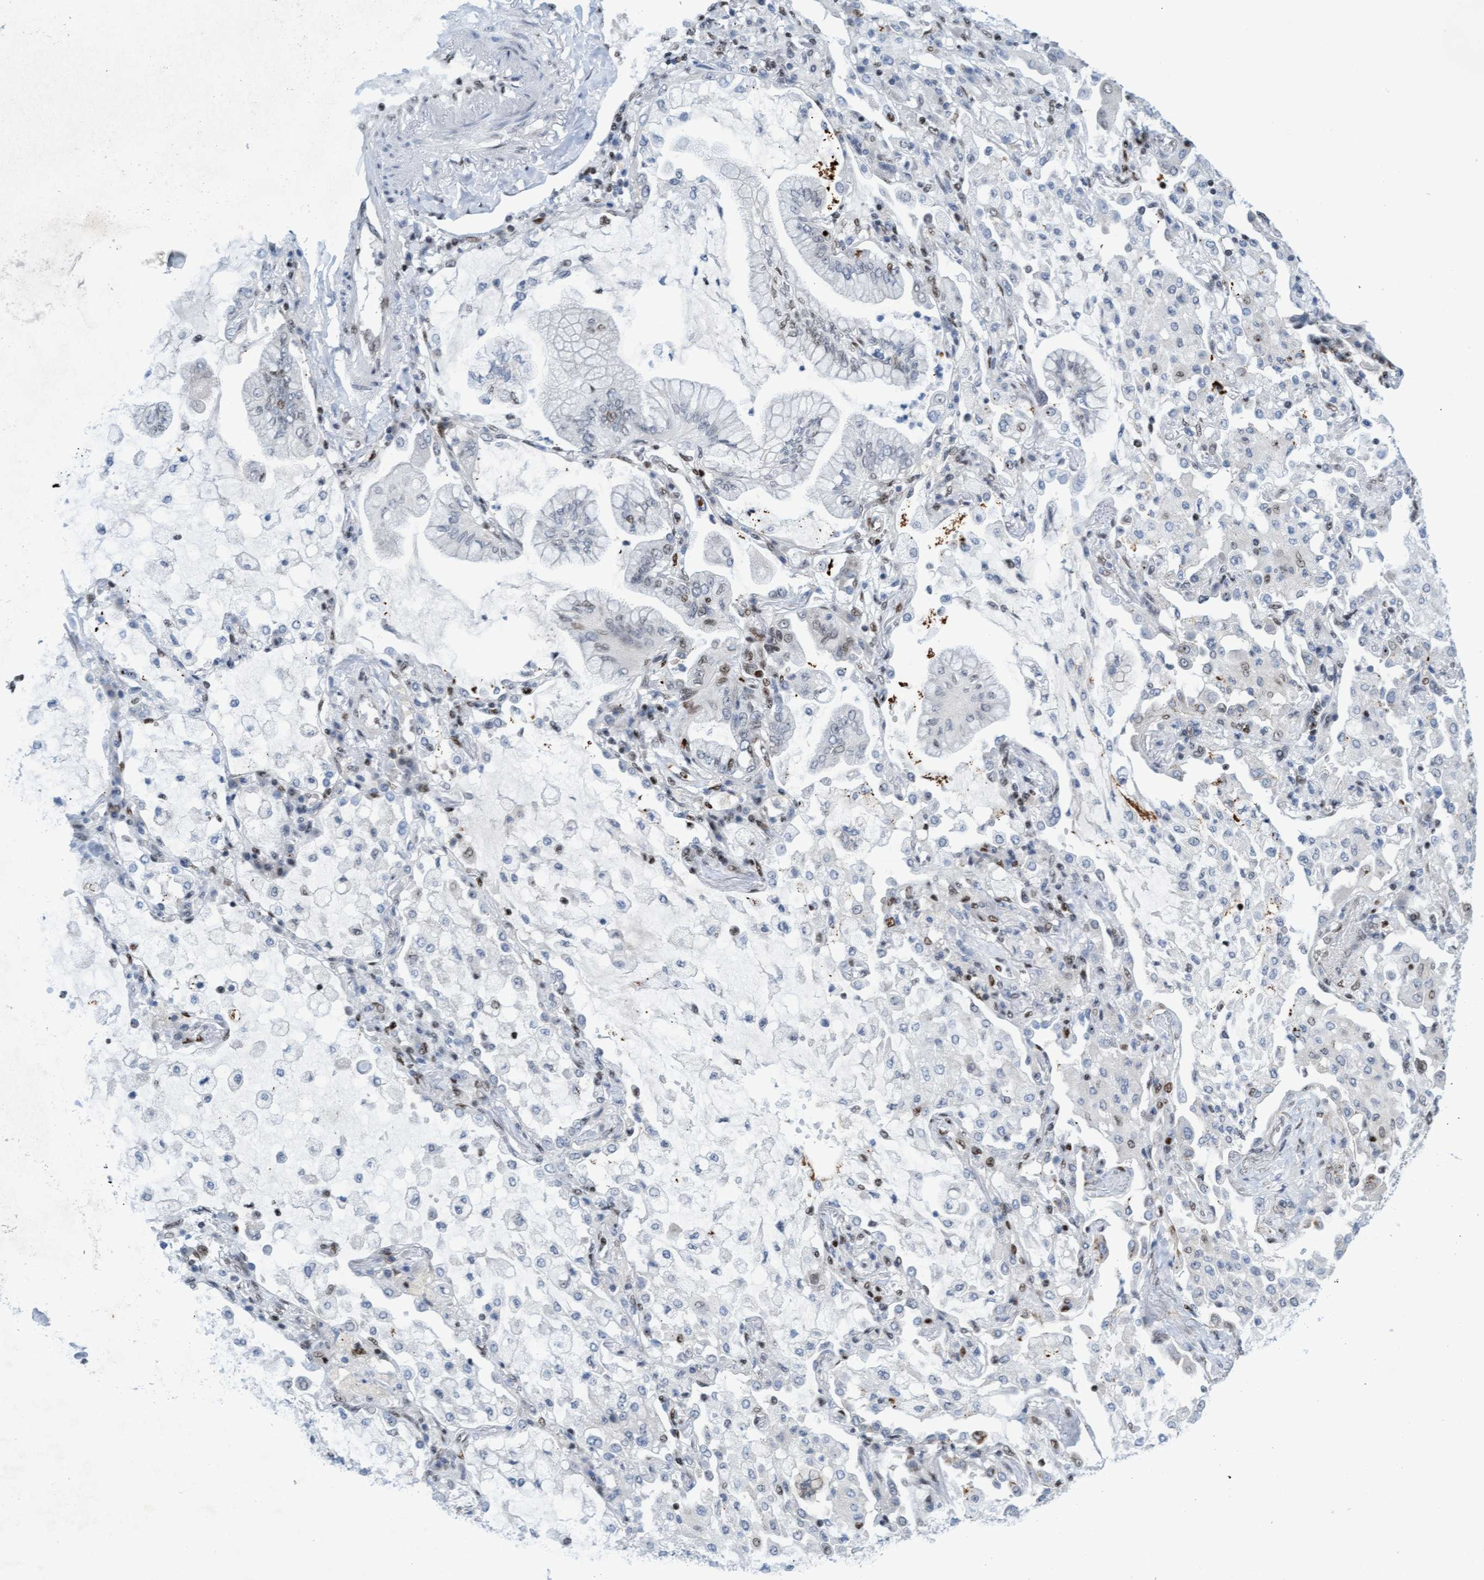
{"staining": {"intensity": "weak", "quantity": "25%-75%", "location": "nuclear"}, "tissue": "lung cancer", "cell_type": "Tumor cells", "image_type": "cancer", "snomed": [{"axis": "morphology", "description": "Adenocarcinoma, NOS"}, {"axis": "topography", "description": "Lung"}], "caption": "This image demonstrates IHC staining of human lung cancer (adenocarcinoma), with low weak nuclear expression in approximately 25%-75% of tumor cells.", "gene": "GLRX2", "patient": {"sex": "female", "age": 70}}